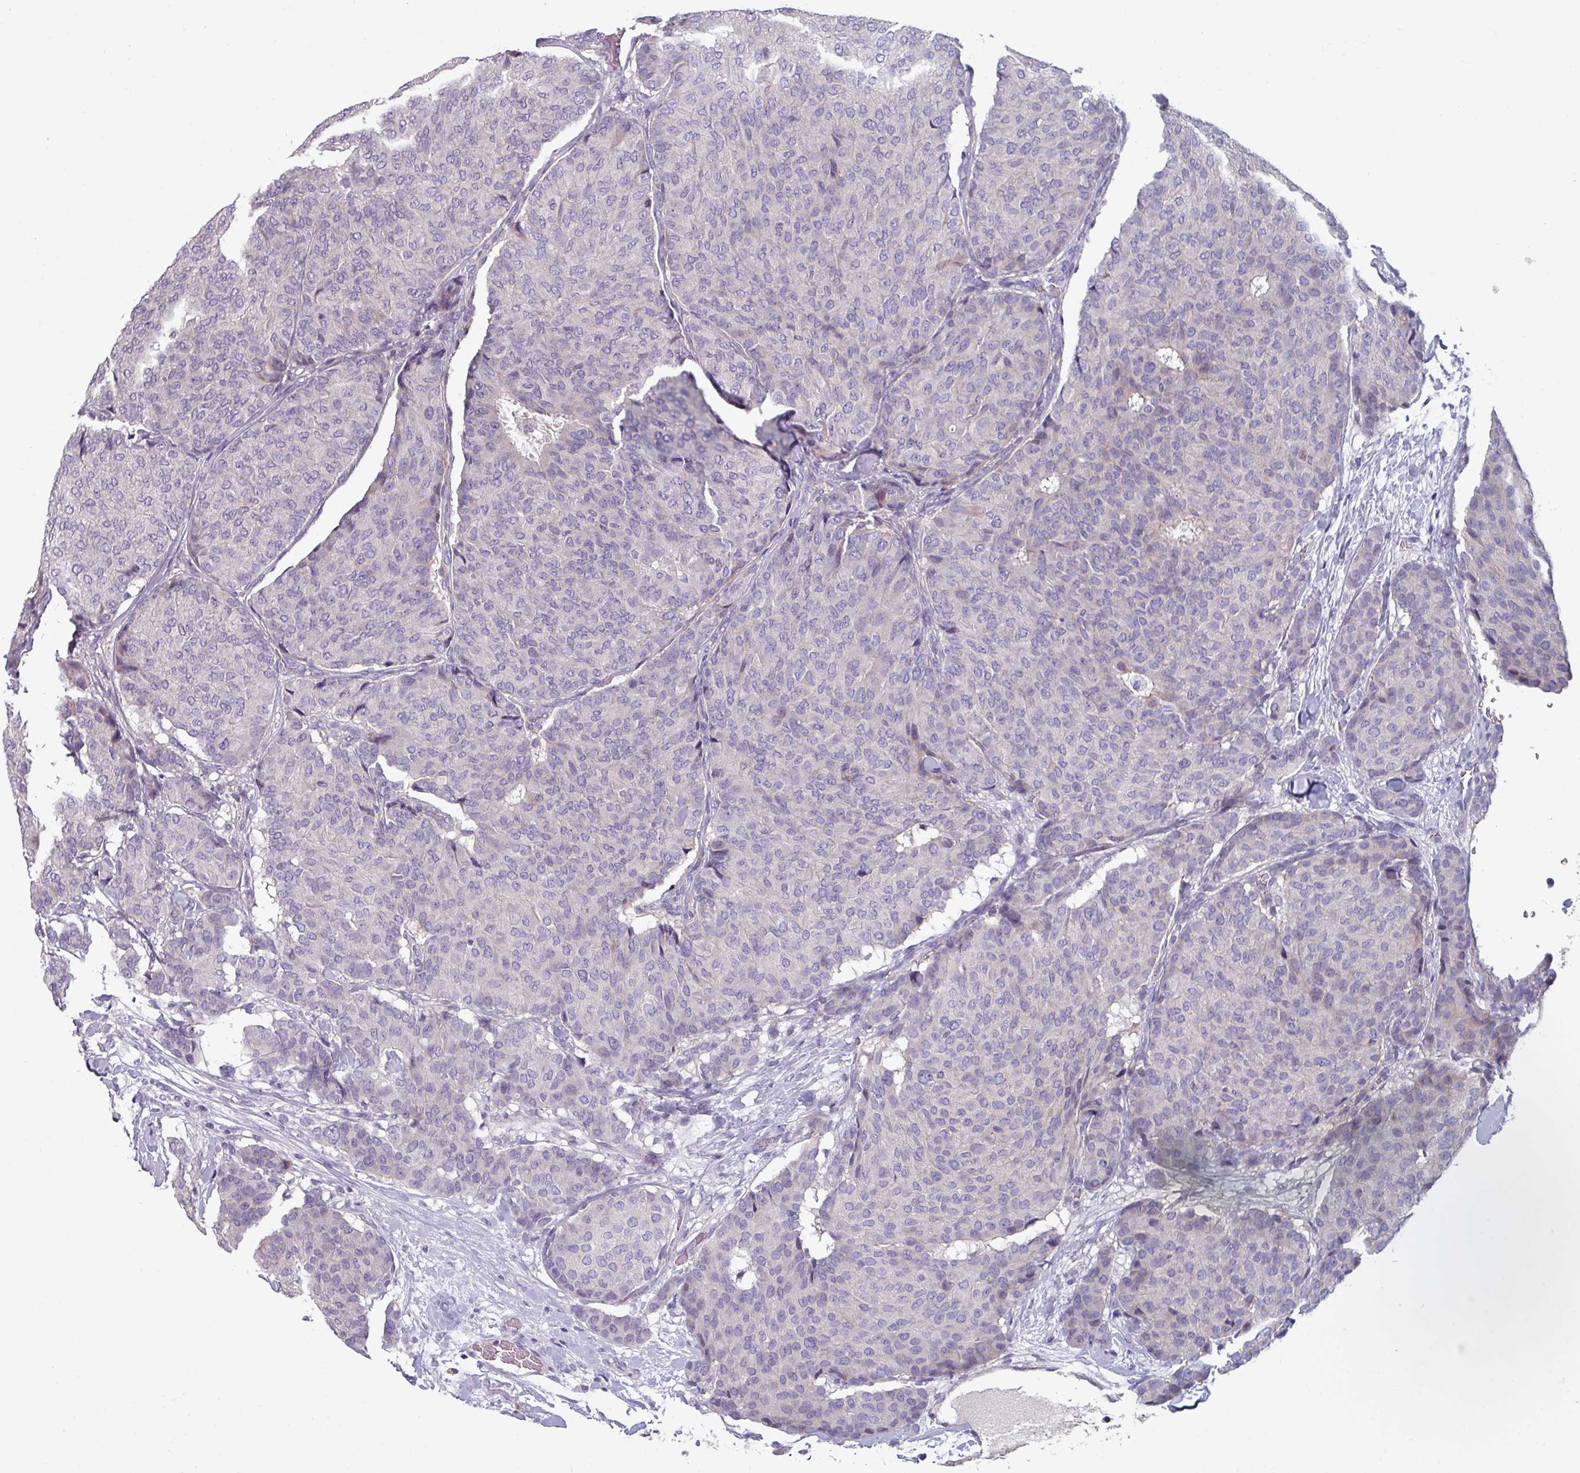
{"staining": {"intensity": "negative", "quantity": "none", "location": "none"}, "tissue": "breast cancer", "cell_type": "Tumor cells", "image_type": "cancer", "snomed": [{"axis": "morphology", "description": "Duct carcinoma"}, {"axis": "topography", "description": "Breast"}], "caption": "DAB immunohistochemical staining of breast cancer (invasive ductal carcinoma) reveals no significant staining in tumor cells.", "gene": "TMEM132A", "patient": {"sex": "female", "age": 75}}